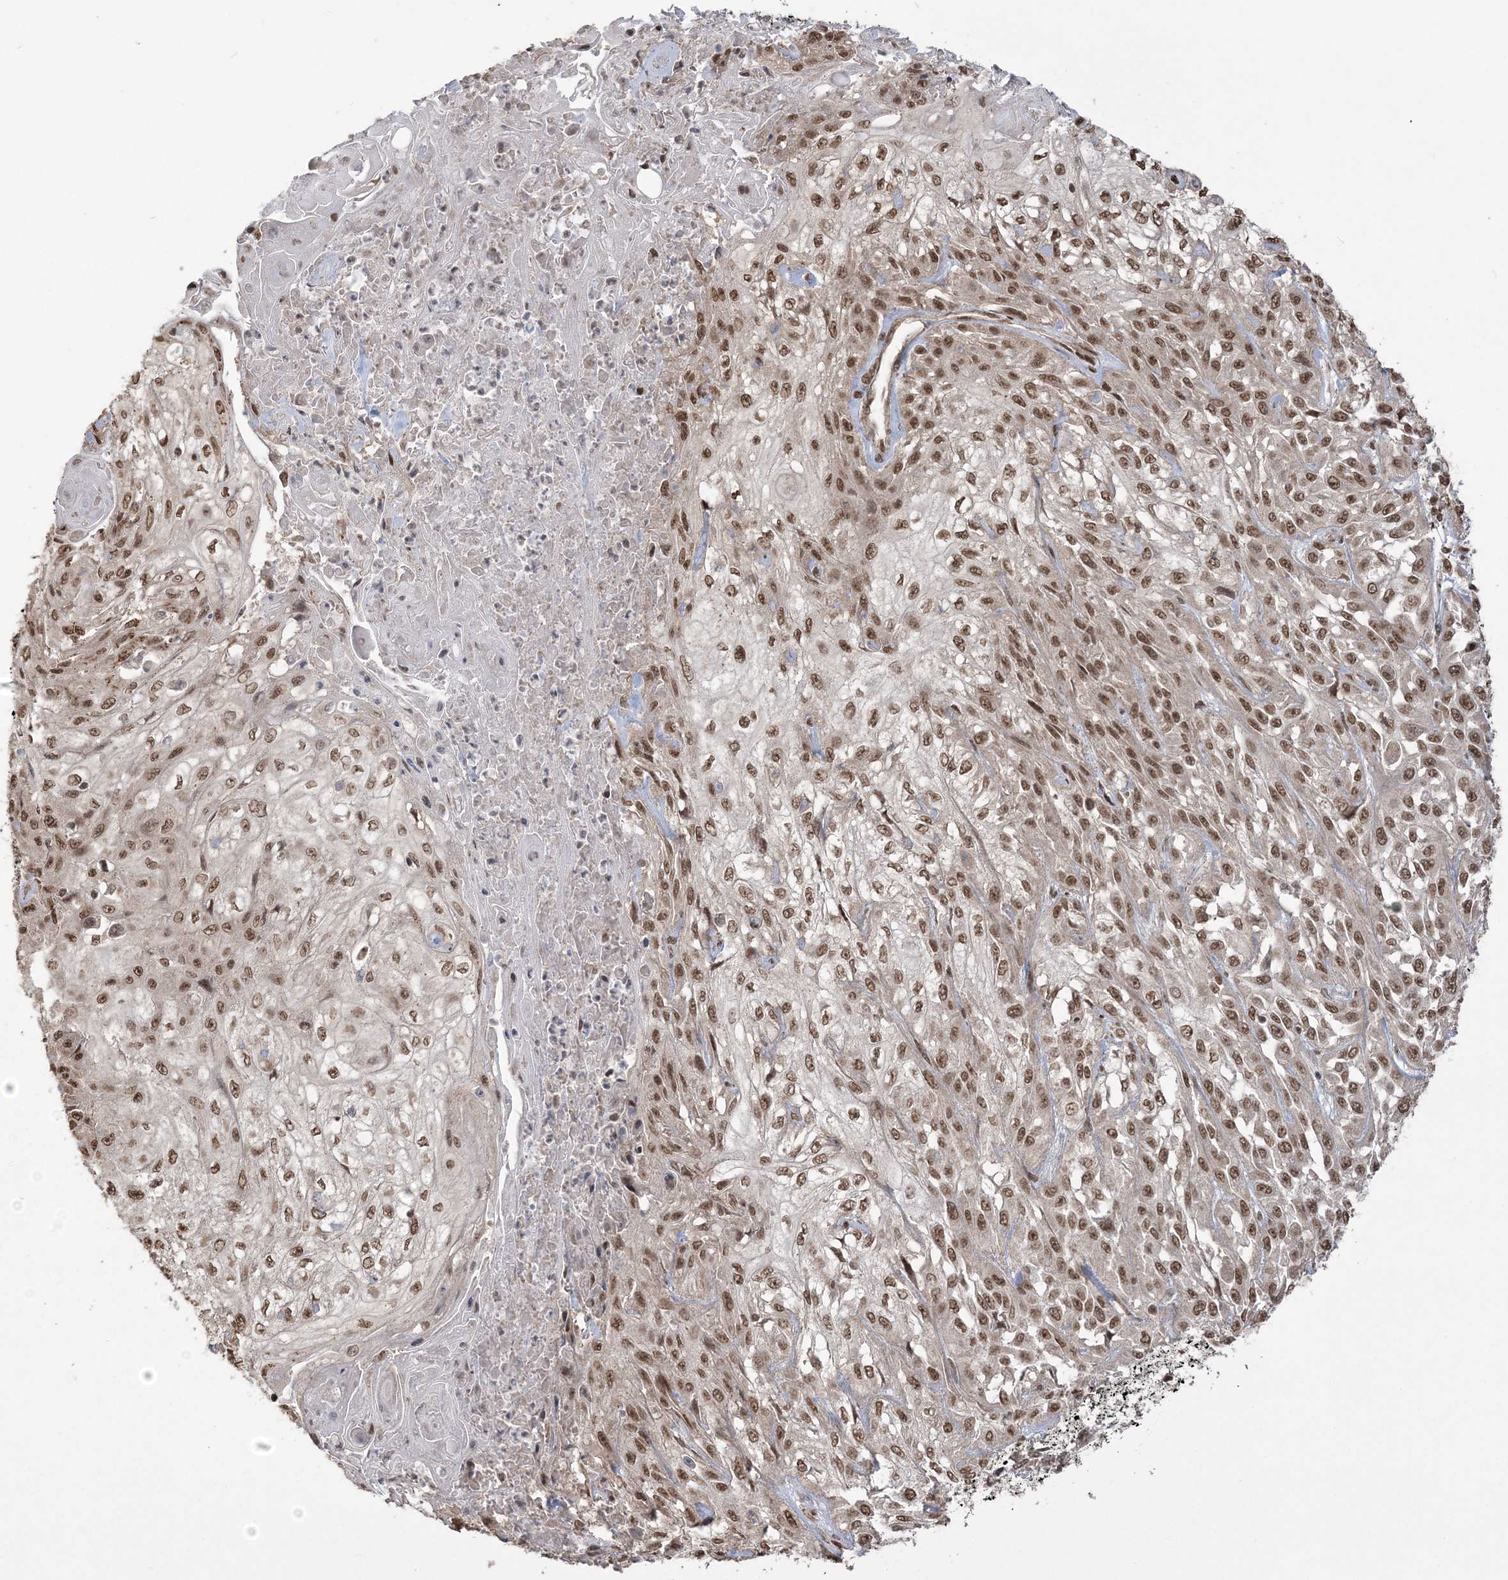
{"staining": {"intensity": "moderate", "quantity": ">75%", "location": "nuclear"}, "tissue": "skin cancer", "cell_type": "Tumor cells", "image_type": "cancer", "snomed": [{"axis": "morphology", "description": "Squamous cell carcinoma, NOS"}, {"axis": "morphology", "description": "Squamous cell carcinoma, metastatic, NOS"}, {"axis": "topography", "description": "Skin"}, {"axis": "topography", "description": "Lymph node"}], "caption": "Immunohistochemistry (IHC) image of neoplastic tissue: skin metastatic squamous cell carcinoma stained using IHC exhibits medium levels of moderate protein expression localized specifically in the nuclear of tumor cells, appearing as a nuclear brown color.", "gene": "ZNF839", "patient": {"sex": "male", "age": 75}}